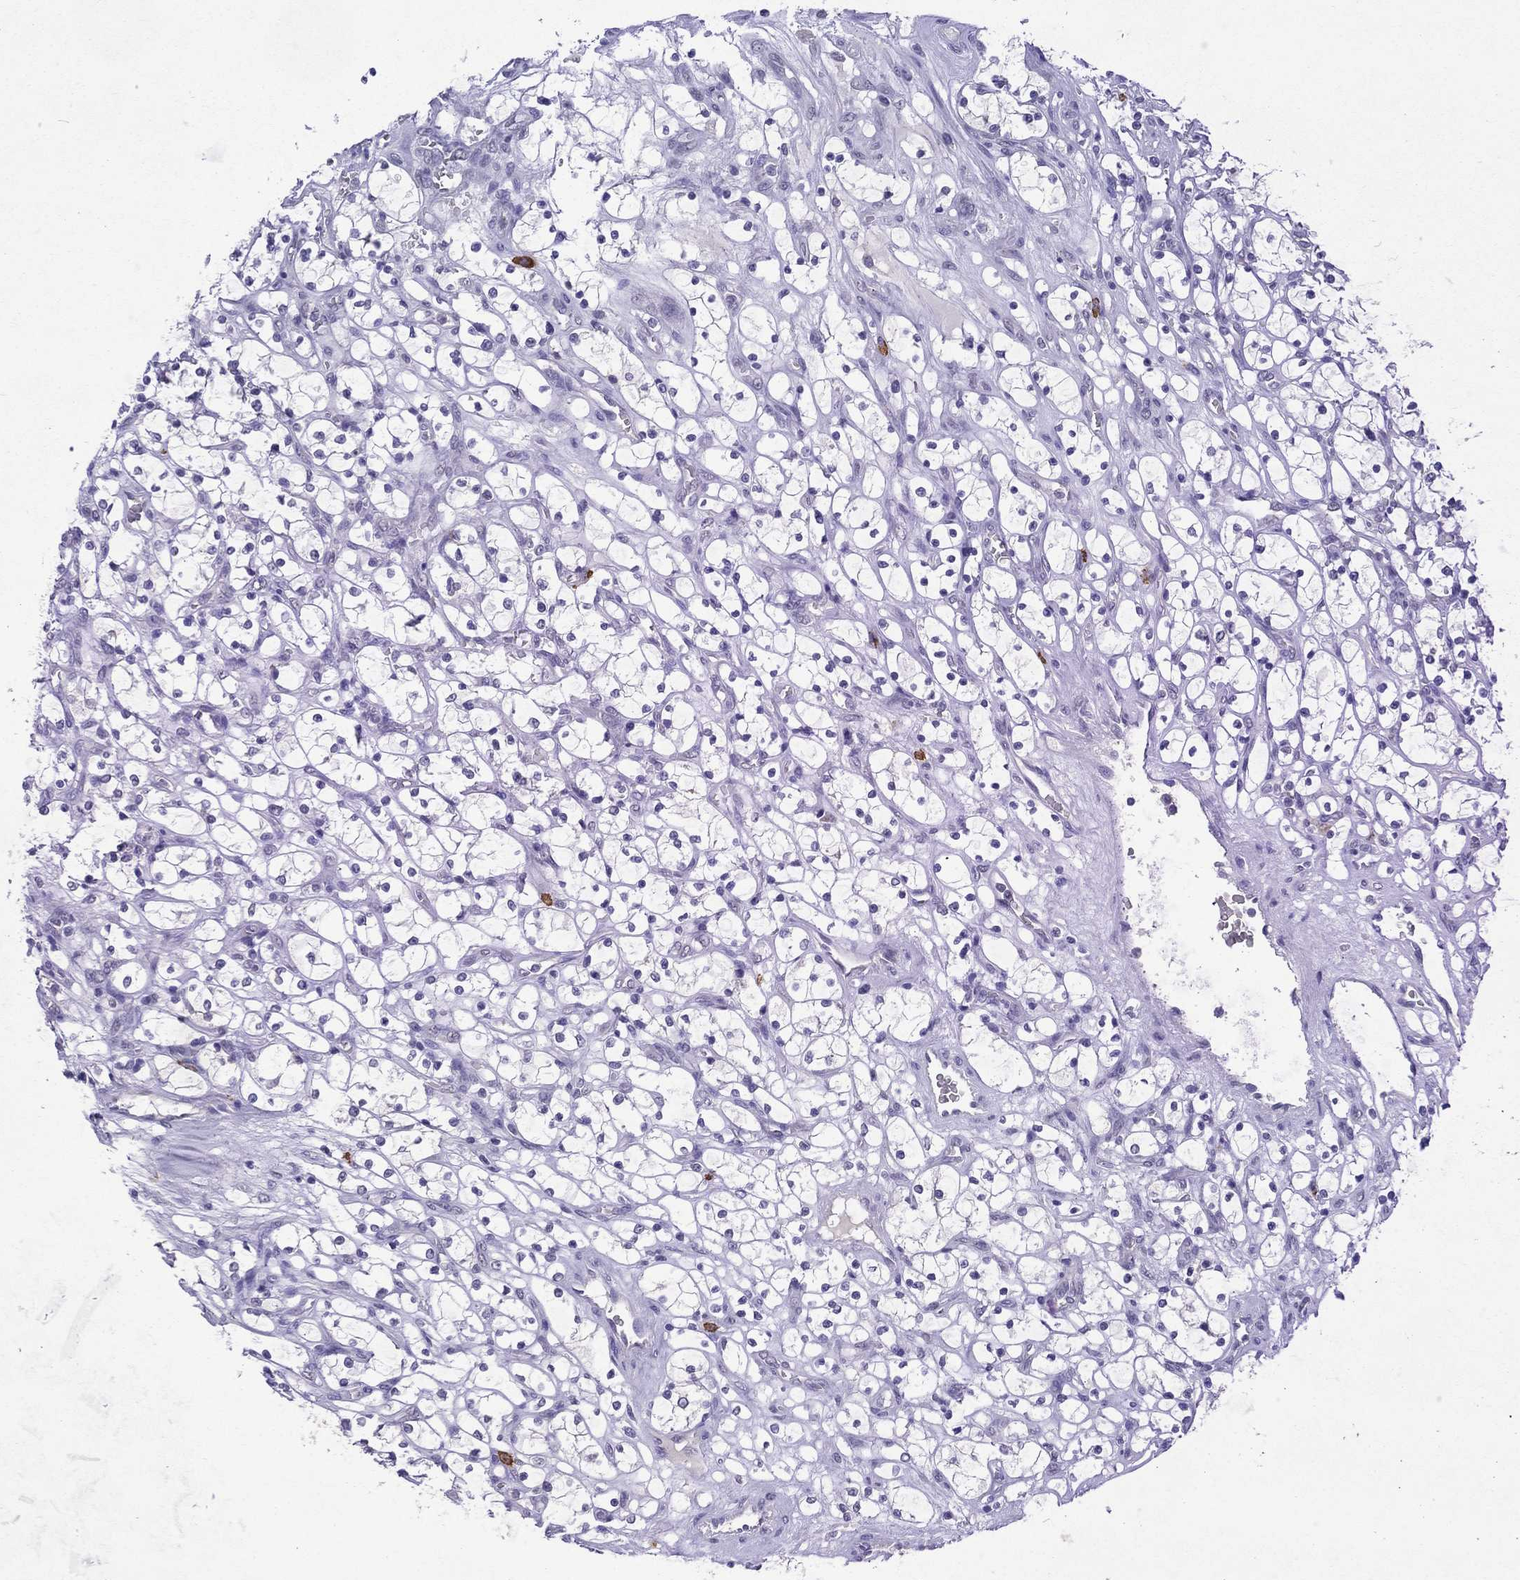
{"staining": {"intensity": "negative", "quantity": "none", "location": "none"}, "tissue": "renal cancer", "cell_type": "Tumor cells", "image_type": "cancer", "snomed": [{"axis": "morphology", "description": "Adenocarcinoma, NOS"}, {"axis": "topography", "description": "Kidney"}], "caption": "The histopathology image demonstrates no significant staining in tumor cells of renal cancer (adenocarcinoma). (Brightfield microscopy of DAB immunohistochemistry at high magnification).", "gene": "ASB10", "patient": {"sex": "female", "age": 69}}